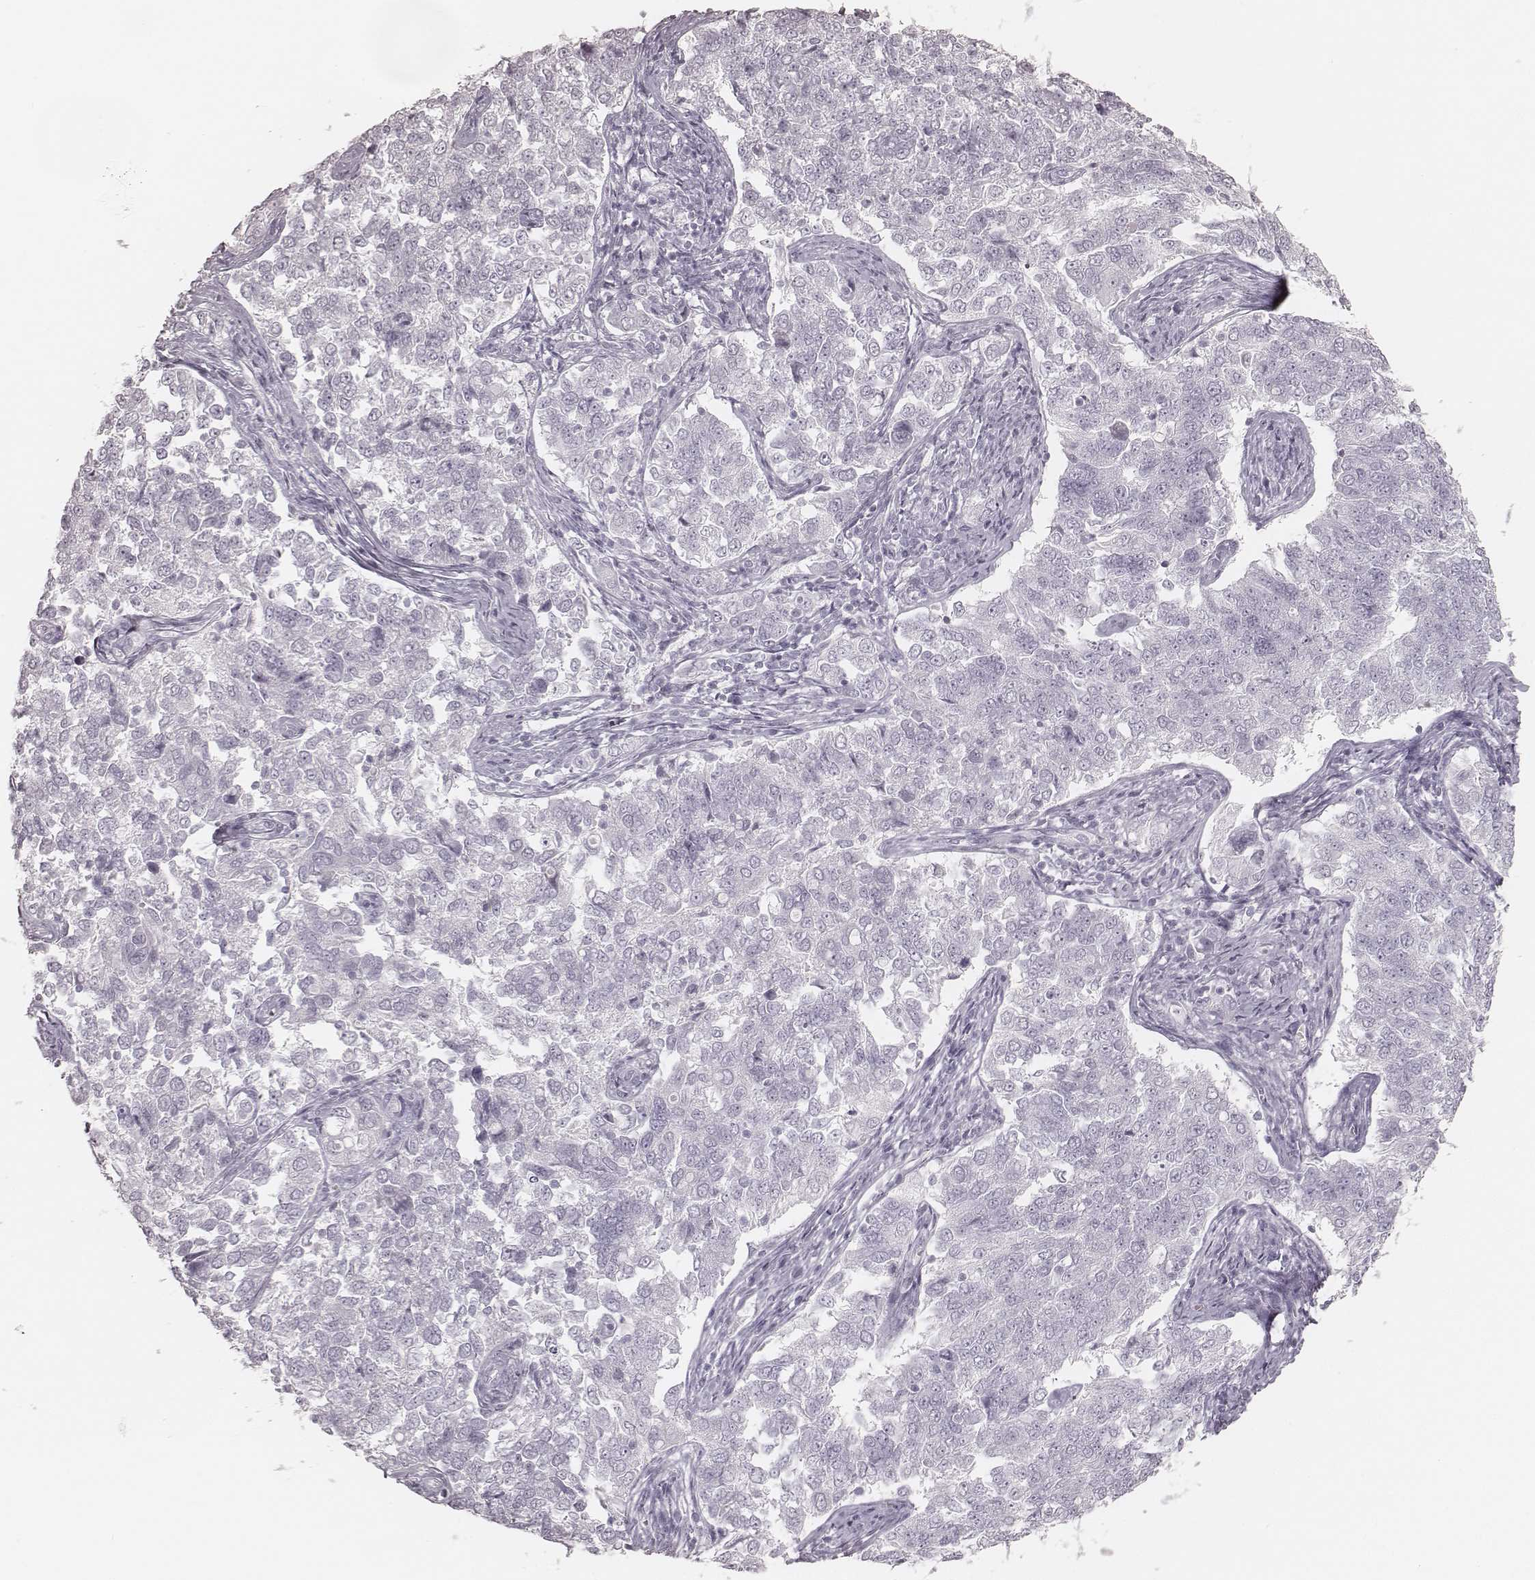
{"staining": {"intensity": "negative", "quantity": "none", "location": "none"}, "tissue": "endometrial cancer", "cell_type": "Tumor cells", "image_type": "cancer", "snomed": [{"axis": "morphology", "description": "Adenocarcinoma, NOS"}, {"axis": "topography", "description": "Endometrium"}], "caption": "Endometrial cancer (adenocarcinoma) was stained to show a protein in brown. There is no significant positivity in tumor cells.", "gene": "KRT82", "patient": {"sex": "female", "age": 43}}